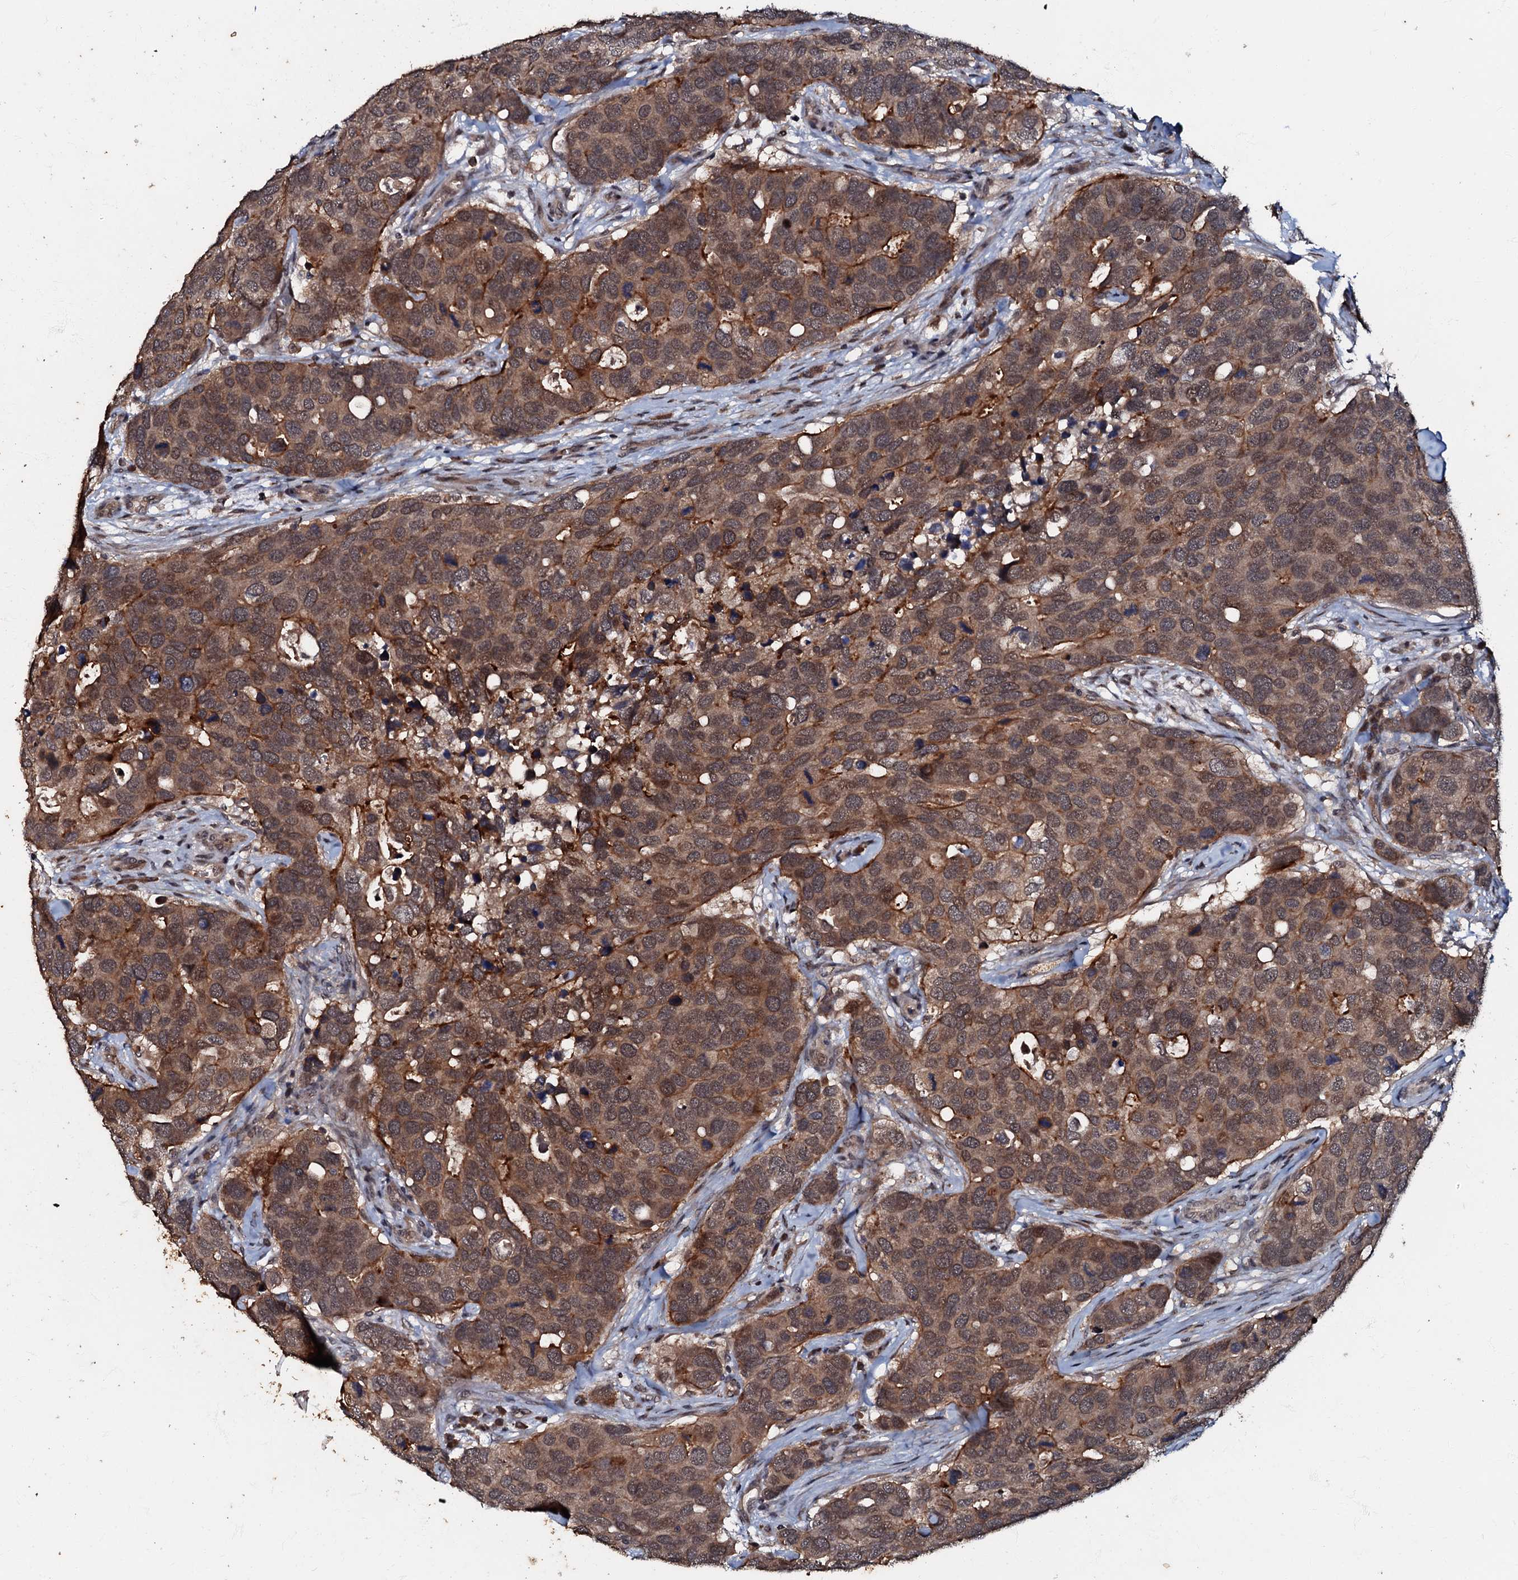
{"staining": {"intensity": "moderate", "quantity": ">75%", "location": "cytoplasmic/membranous"}, "tissue": "breast cancer", "cell_type": "Tumor cells", "image_type": "cancer", "snomed": [{"axis": "morphology", "description": "Duct carcinoma"}, {"axis": "topography", "description": "Breast"}], "caption": "A brown stain highlights moderate cytoplasmic/membranous expression of a protein in human infiltrating ductal carcinoma (breast) tumor cells.", "gene": "MANSC4", "patient": {"sex": "female", "age": 83}}